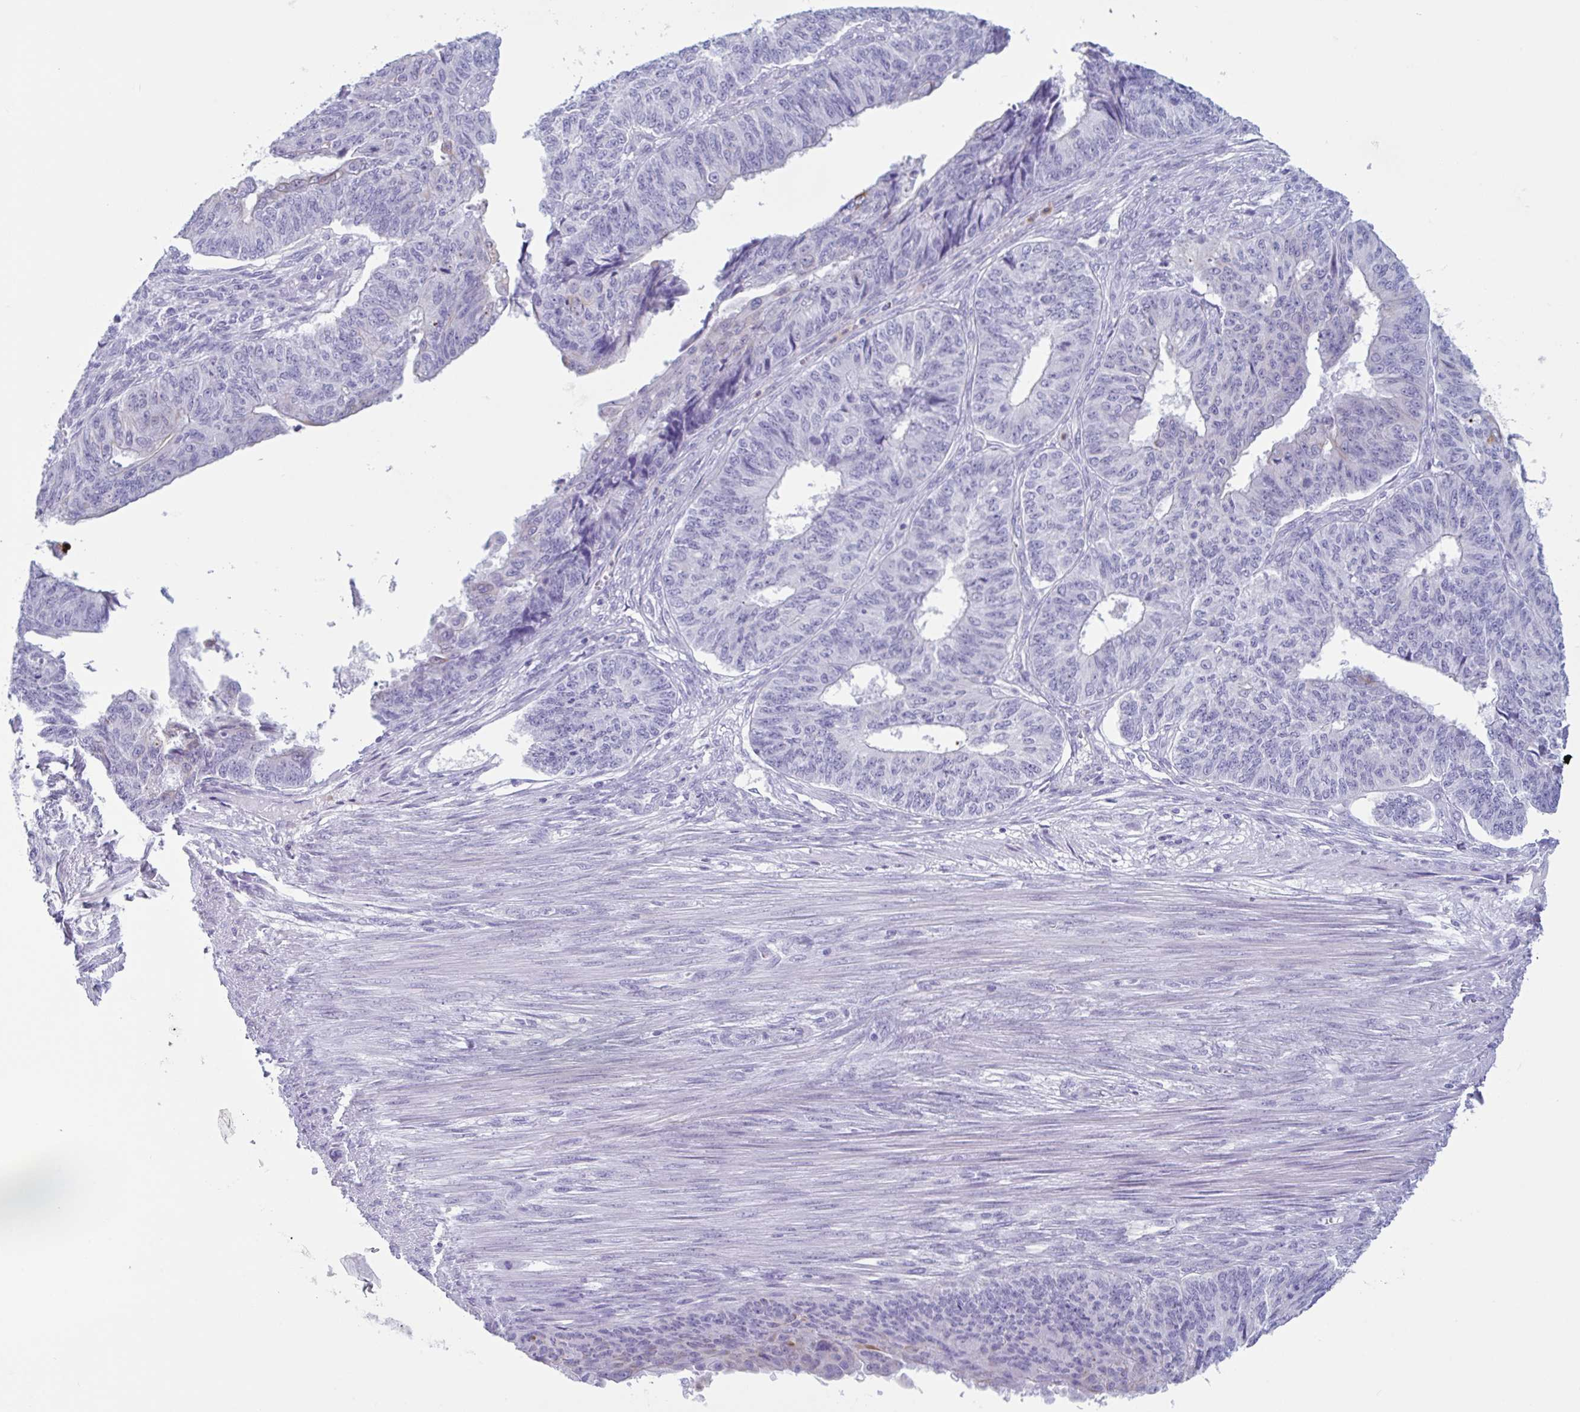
{"staining": {"intensity": "negative", "quantity": "none", "location": "none"}, "tissue": "endometrial cancer", "cell_type": "Tumor cells", "image_type": "cancer", "snomed": [{"axis": "morphology", "description": "Adenocarcinoma, NOS"}, {"axis": "topography", "description": "Endometrium"}], "caption": "Histopathology image shows no significant protein expression in tumor cells of endometrial cancer.", "gene": "DTWD2", "patient": {"sex": "female", "age": 32}}